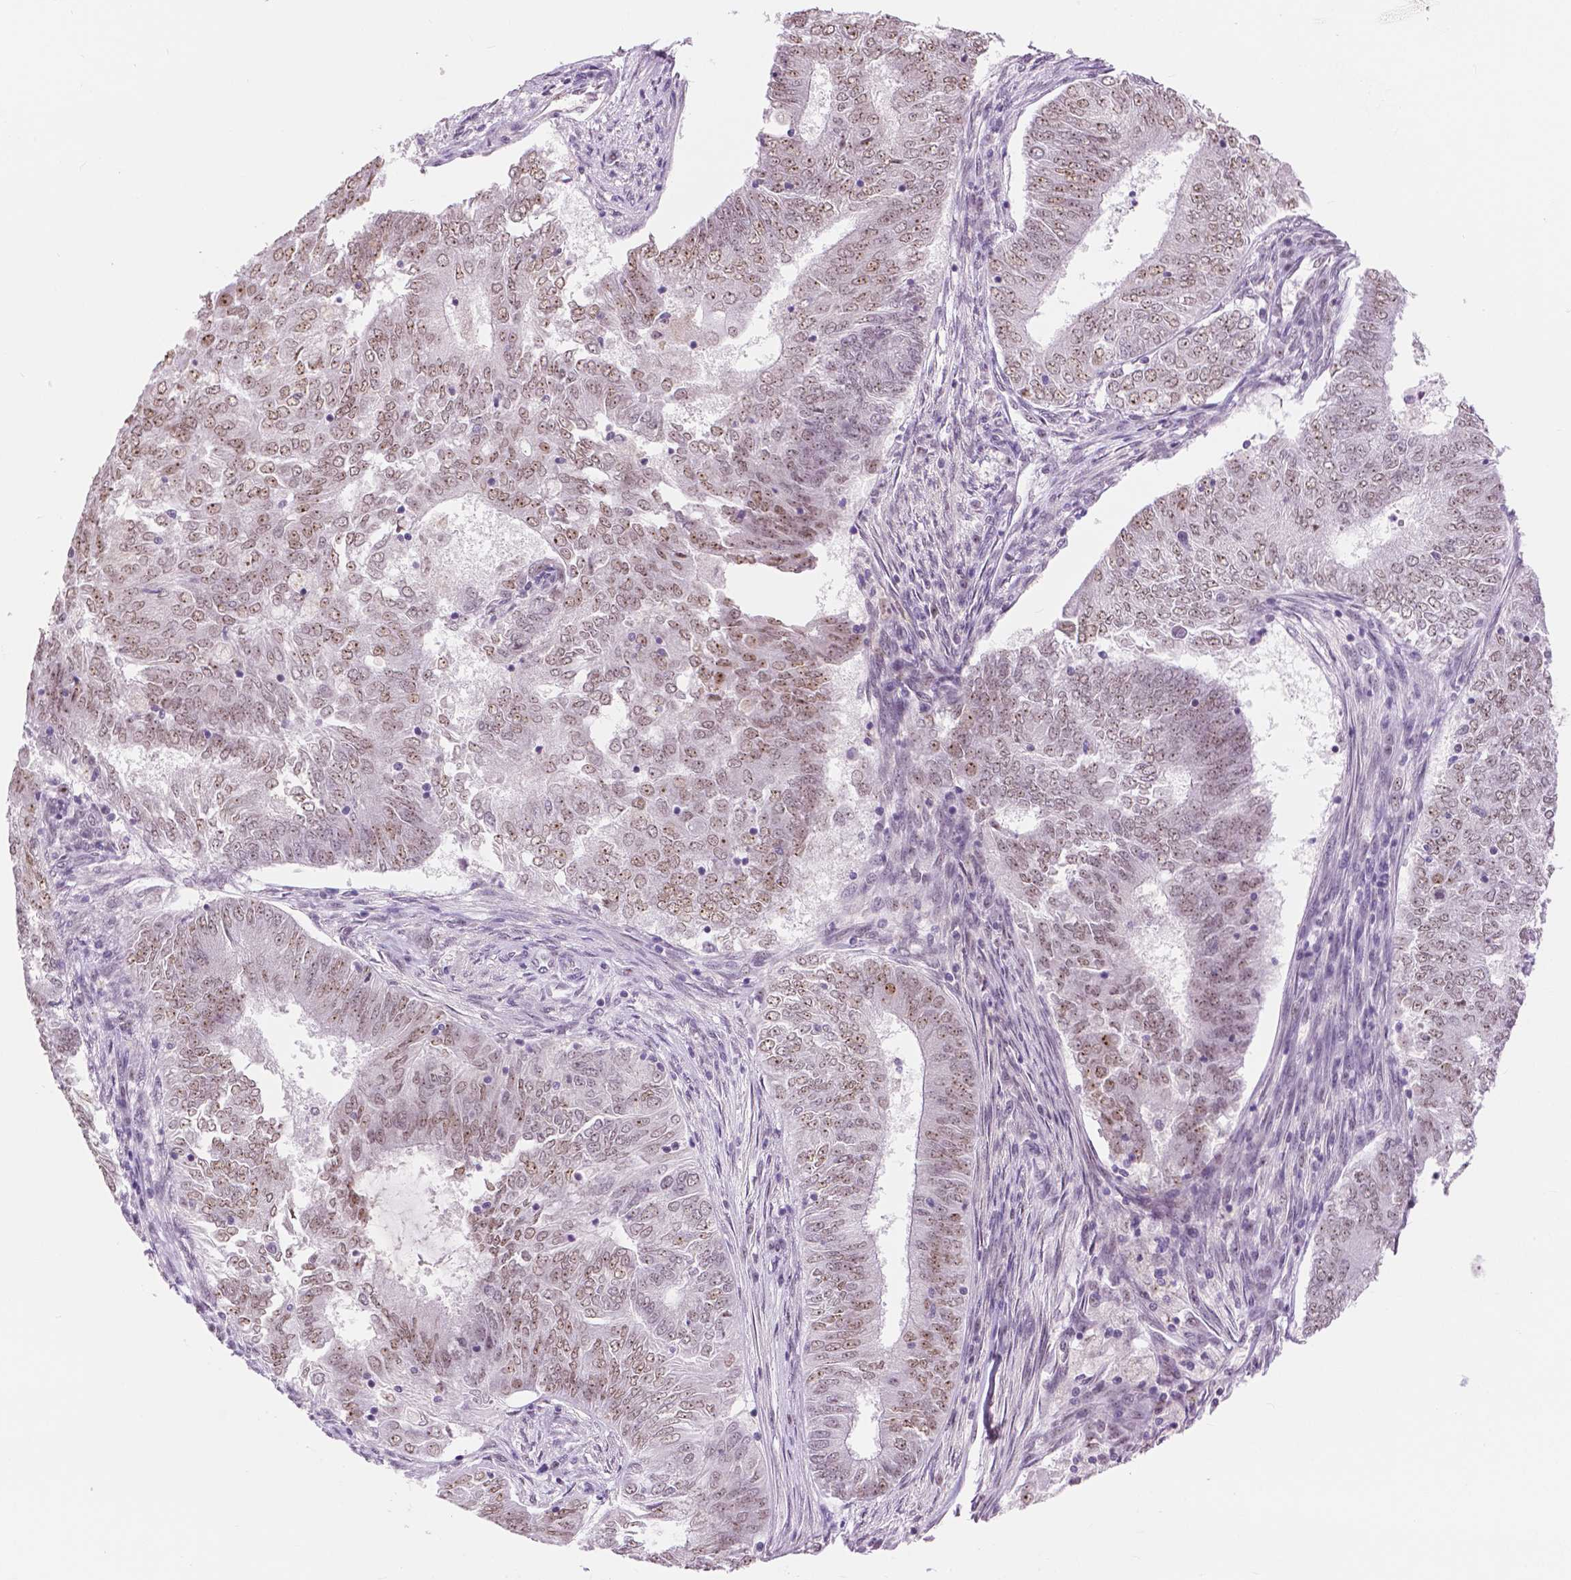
{"staining": {"intensity": "weak", "quantity": ">75%", "location": "nuclear"}, "tissue": "endometrial cancer", "cell_type": "Tumor cells", "image_type": "cancer", "snomed": [{"axis": "morphology", "description": "Adenocarcinoma, NOS"}, {"axis": "topography", "description": "Endometrium"}], "caption": "A micrograph showing weak nuclear staining in approximately >75% of tumor cells in endometrial cancer (adenocarcinoma), as visualized by brown immunohistochemical staining.", "gene": "NHP2", "patient": {"sex": "female", "age": 62}}